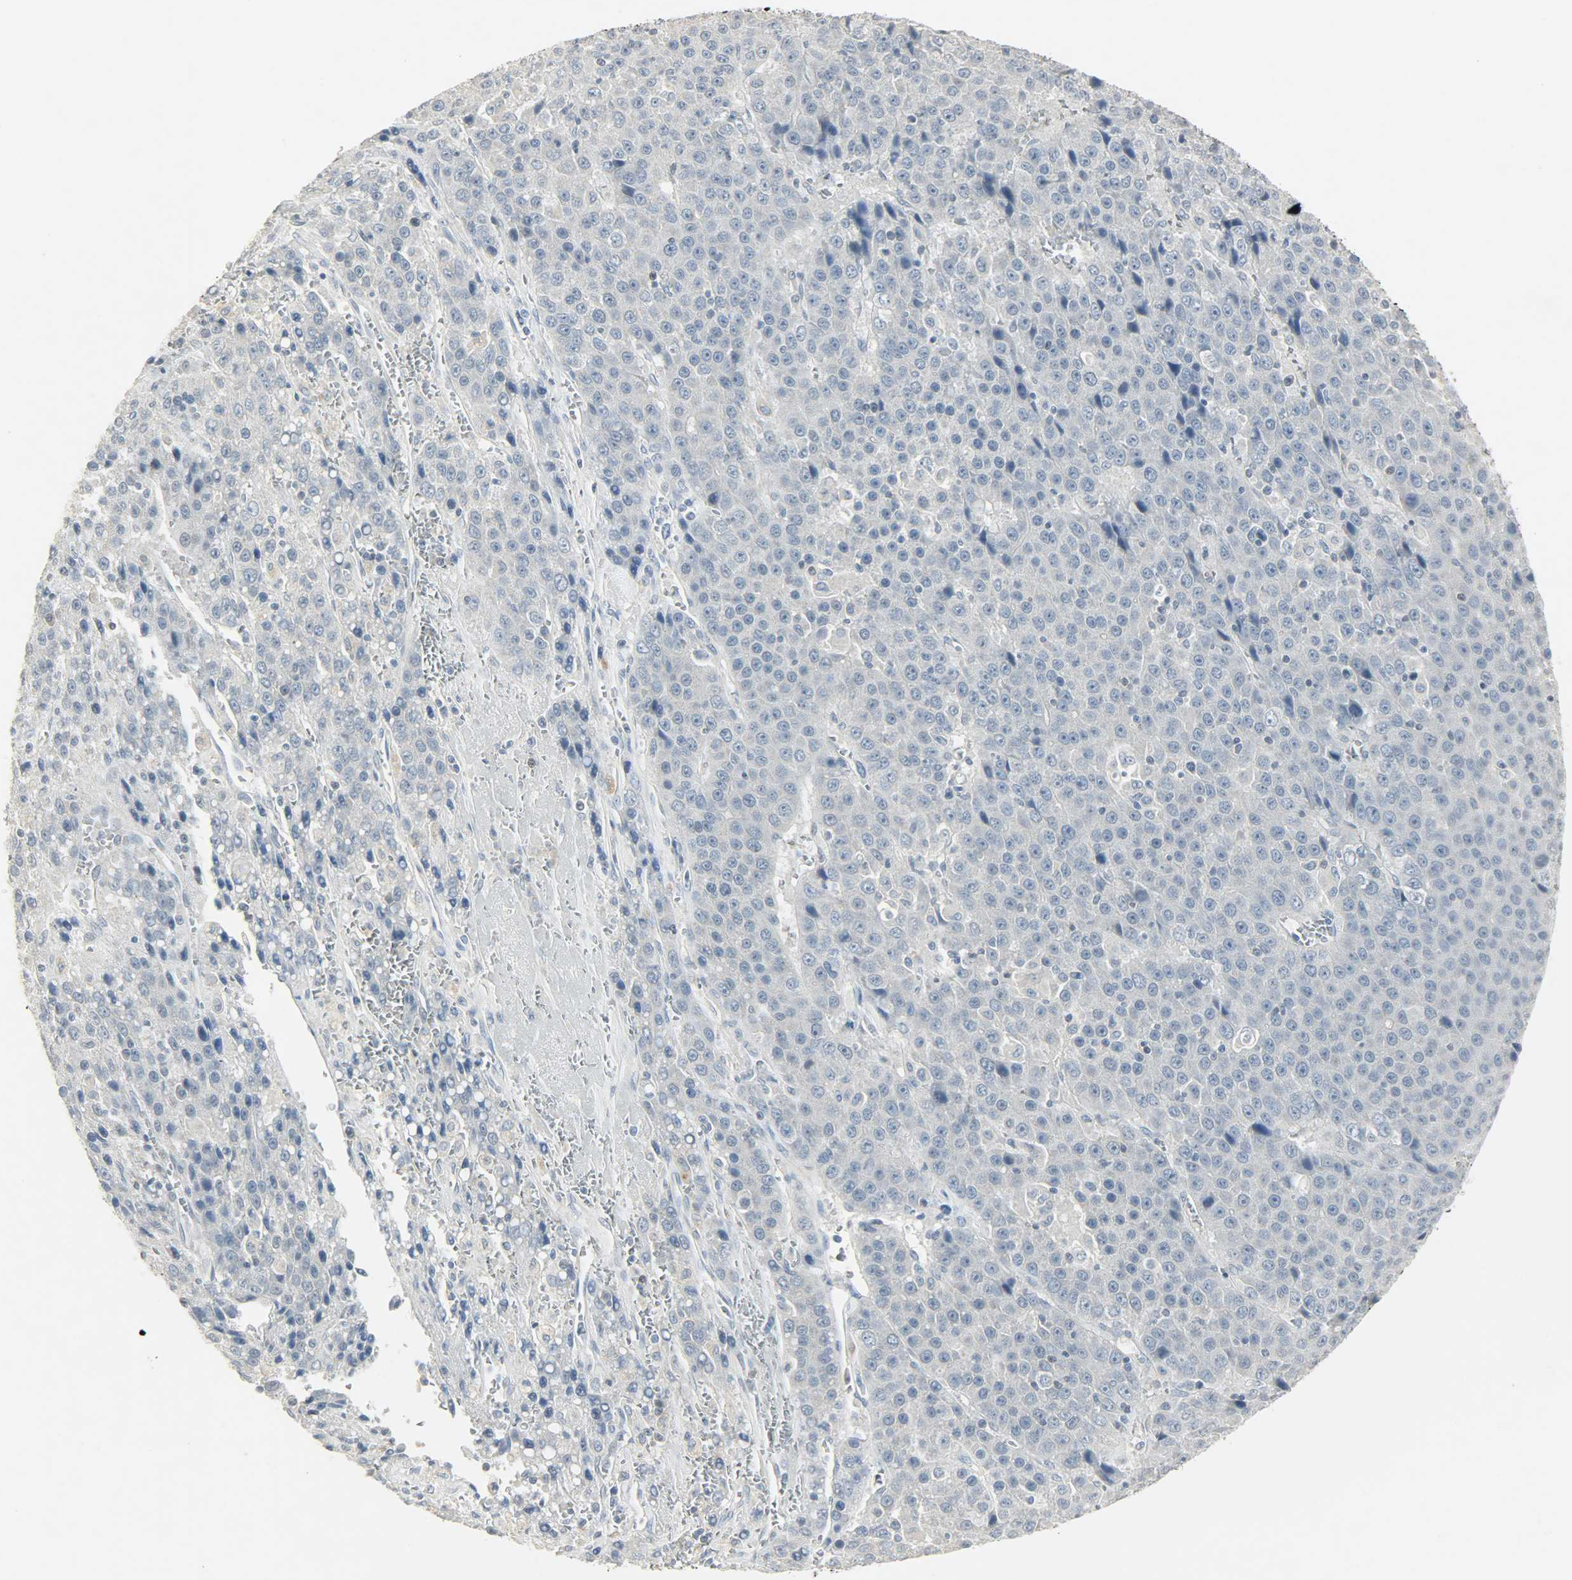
{"staining": {"intensity": "negative", "quantity": "none", "location": "none"}, "tissue": "liver cancer", "cell_type": "Tumor cells", "image_type": "cancer", "snomed": [{"axis": "morphology", "description": "Carcinoma, Hepatocellular, NOS"}, {"axis": "topography", "description": "Liver"}], "caption": "The immunohistochemistry (IHC) photomicrograph has no significant staining in tumor cells of liver cancer (hepatocellular carcinoma) tissue.", "gene": "CAMK4", "patient": {"sex": "female", "age": 53}}